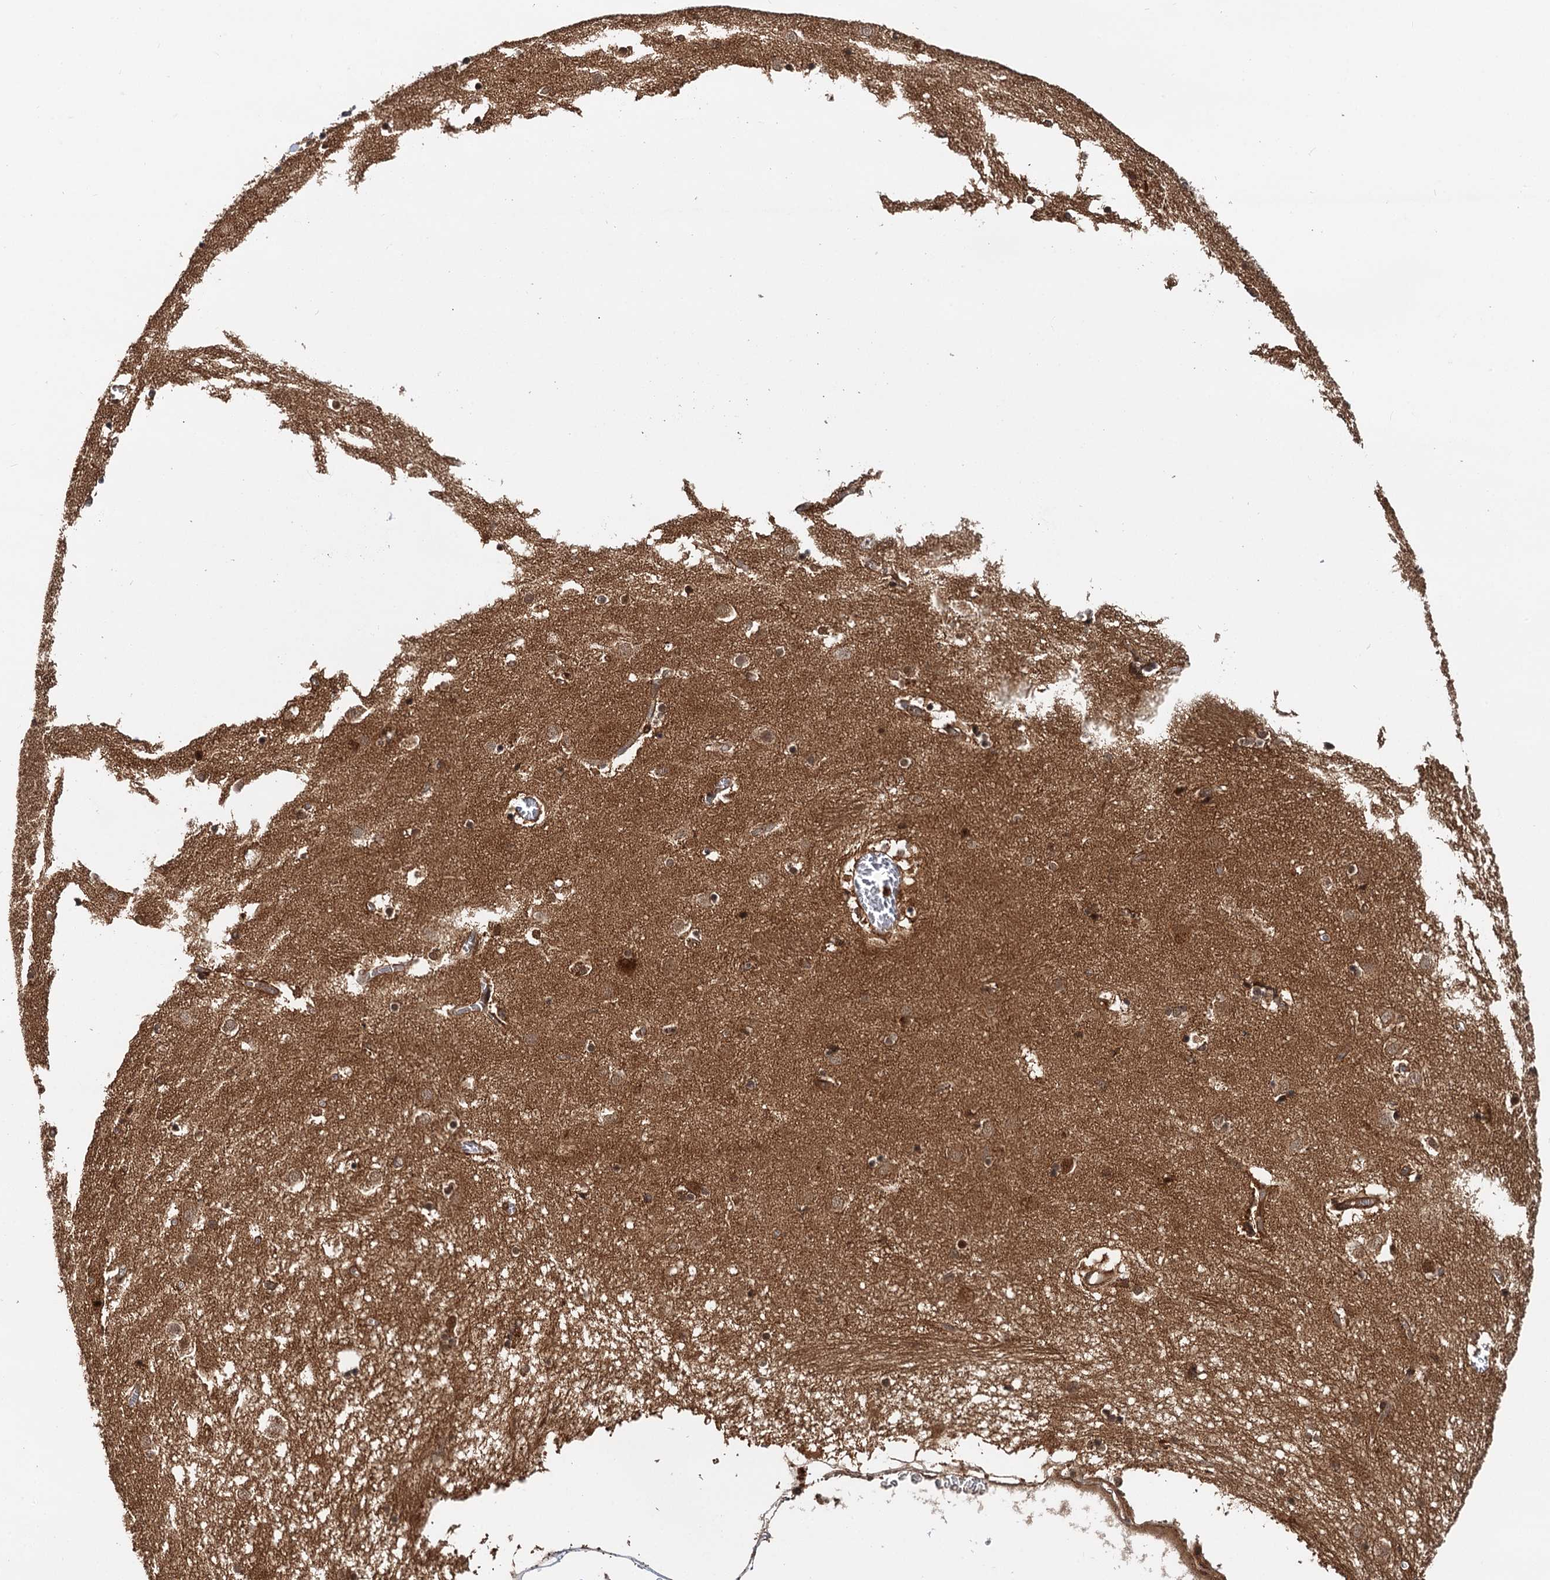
{"staining": {"intensity": "moderate", "quantity": "25%-75%", "location": "cytoplasmic/membranous"}, "tissue": "caudate", "cell_type": "Glial cells", "image_type": "normal", "snomed": [{"axis": "morphology", "description": "Normal tissue, NOS"}, {"axis": "topography", "description": "Lateral ventricle wall"}], "caption": "This image reveals immunohistochemistry staining of benign human caudate, with medium moderate cytoplasmic/membranous staining in about 25%-75% of glial cells.", "gene": "STUB1", "patient": {"sex": "male", "age": 70}}